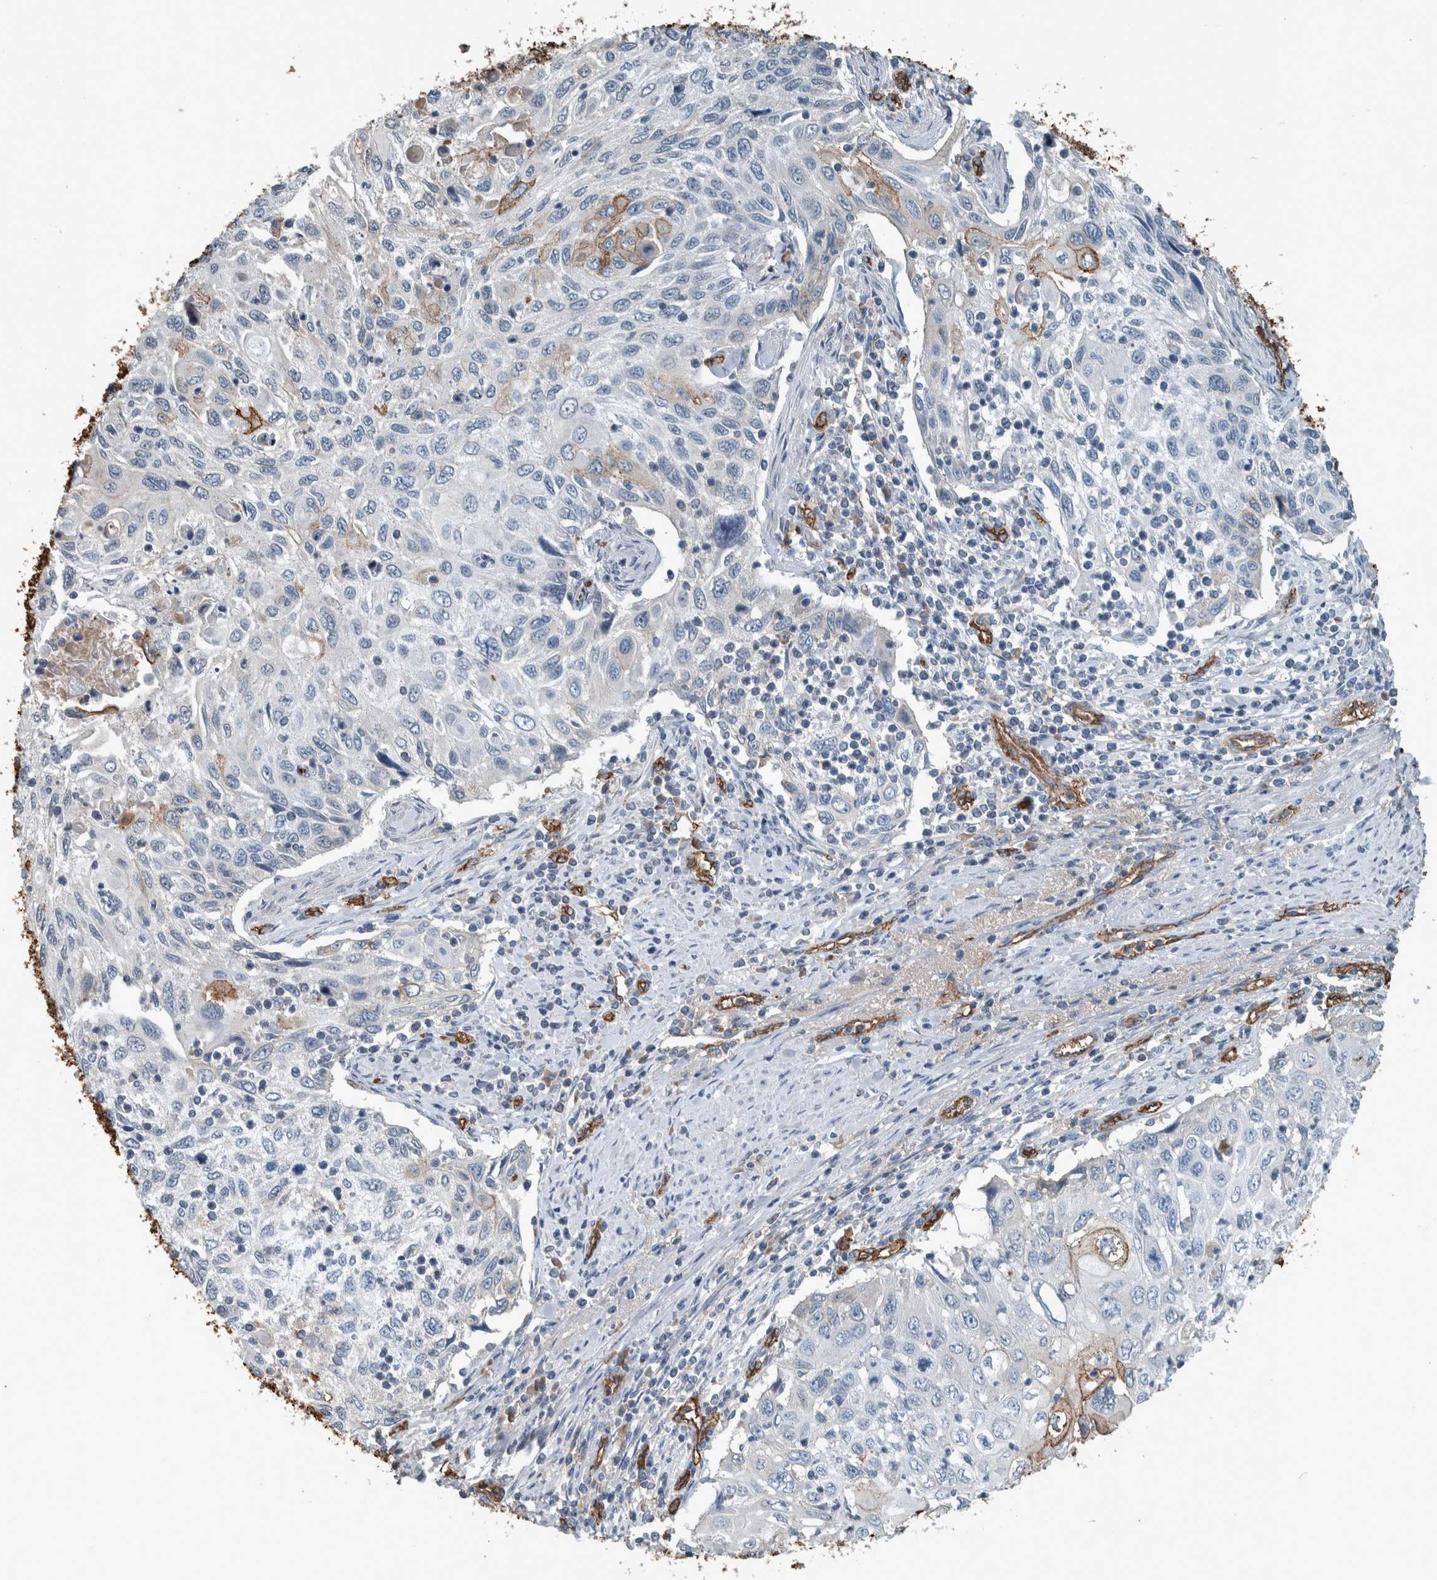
{"staining": {"intensity": "moderate", "quantity": "<25%", "location": "cytoplasmic/membranous"}, "tissue": "cervical cancer", "cell_type": "Tumor cells", "image_type": "cancer", "snomed": [{"axis": "morphology", "description": "Squamous cell carcinoma, NOS"}, {"axis": "topography", "description": "Cervix"}], "caption": "The image reveals a brown stain indicating the presence of a protein in the cytoplasmic/membranous of tumor cells in cervical cancer. (IHC, brightfield microscopy, high magnification).", "gene": "LBP", "patient": {"sex": "female", "age": 70}}